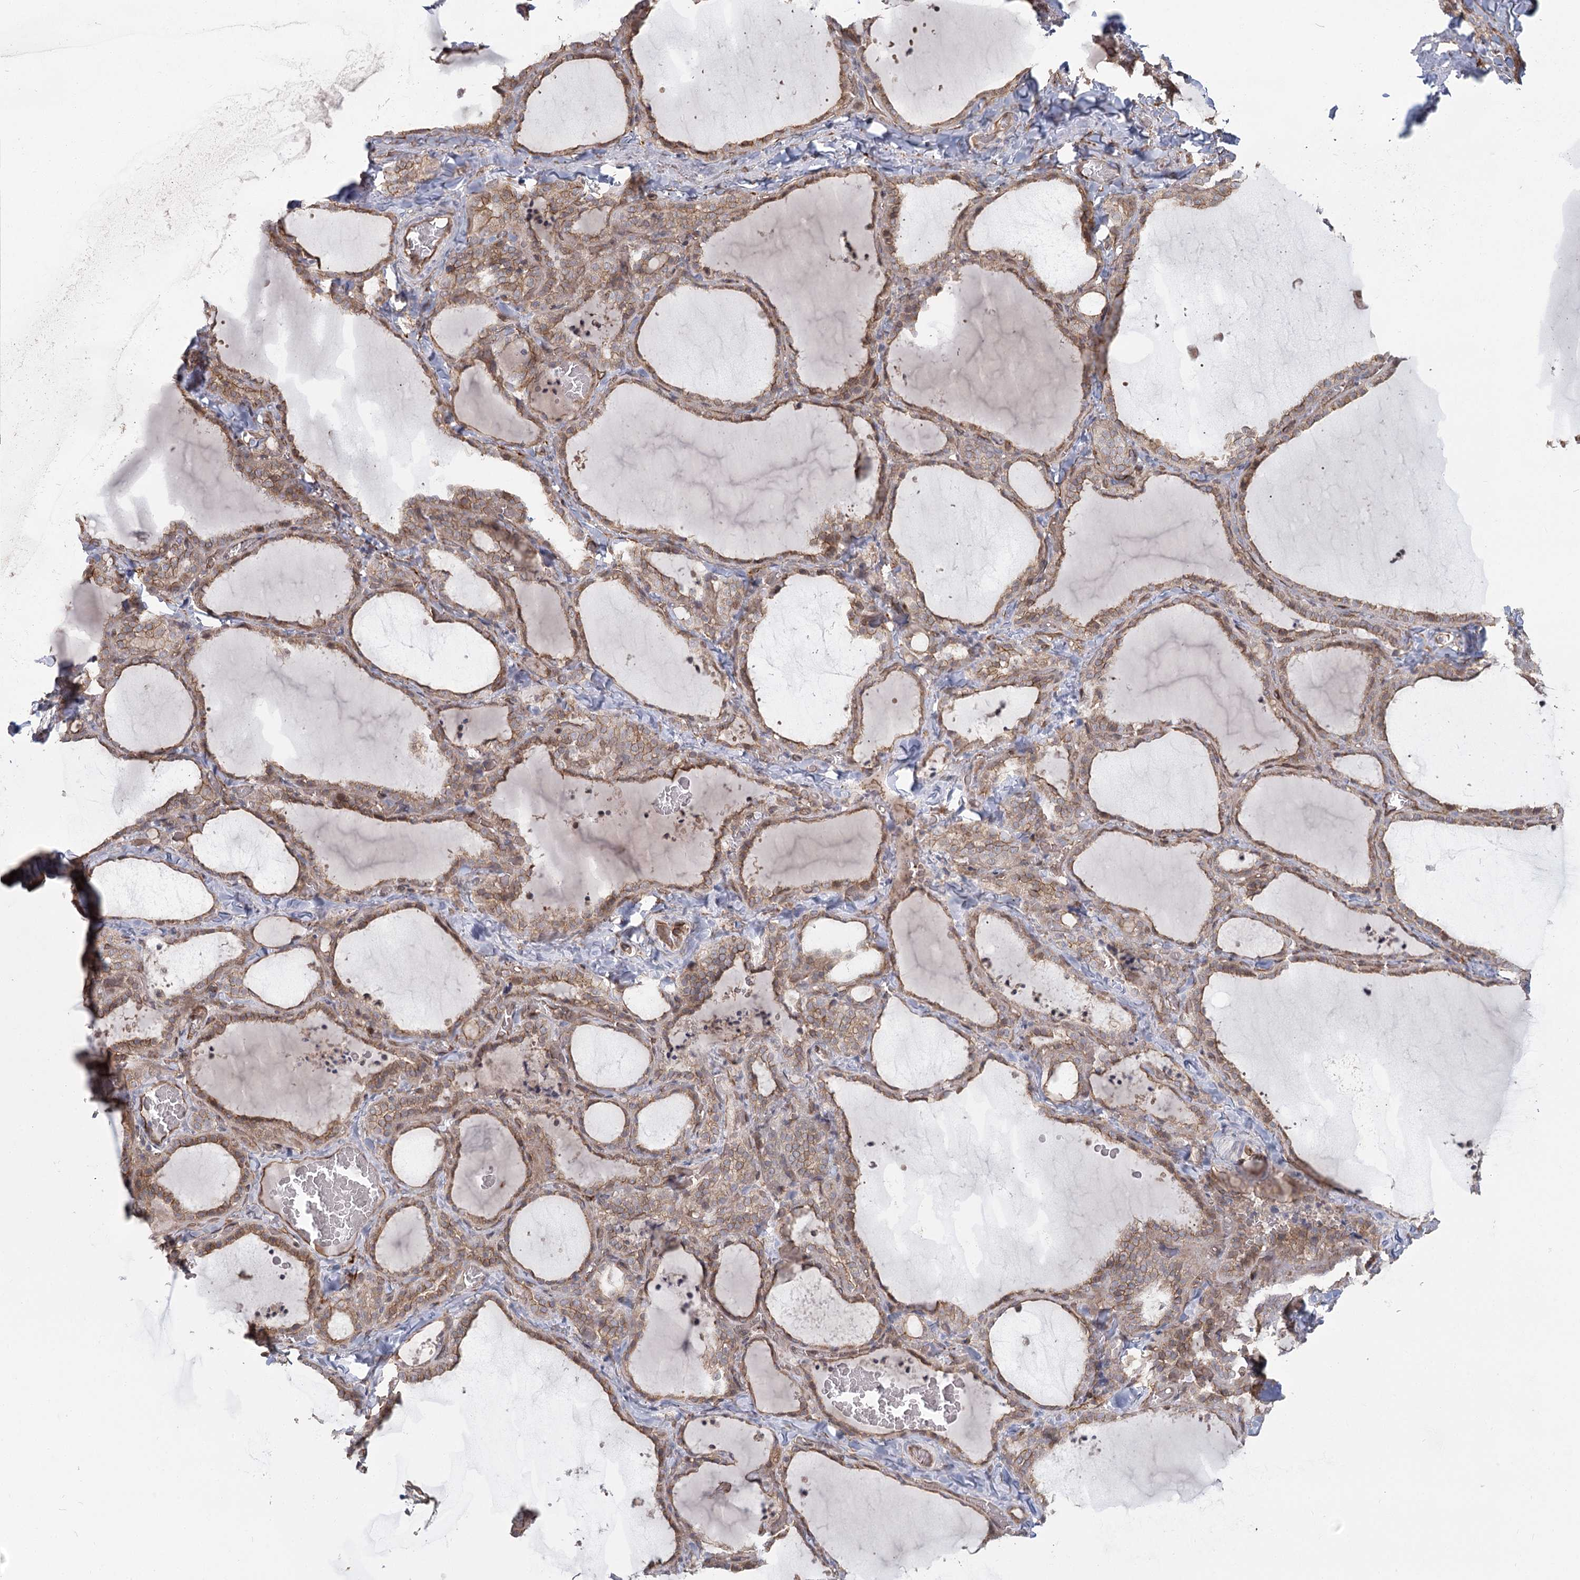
{"staining": {"intensity": "weak", "quantity": ">75%", "location": "cytoplasmic/membranous"}, "tissue": "thyroid gland", "cell_type": "Glandular cells", "image_type": "normal", "snomed": [{"axis": "morphology", "description": "Normal tissue, NOS"}, {"axis": "topography", "description": "Thyroid gland"}], "caption": "A brown stain shows weak cytoplasmic/membranous positivity of a protein in glandular cells of unremarkable thyroid gland.", "gene": "RPP14", "patient": {"sex": "female", "age": 22}}